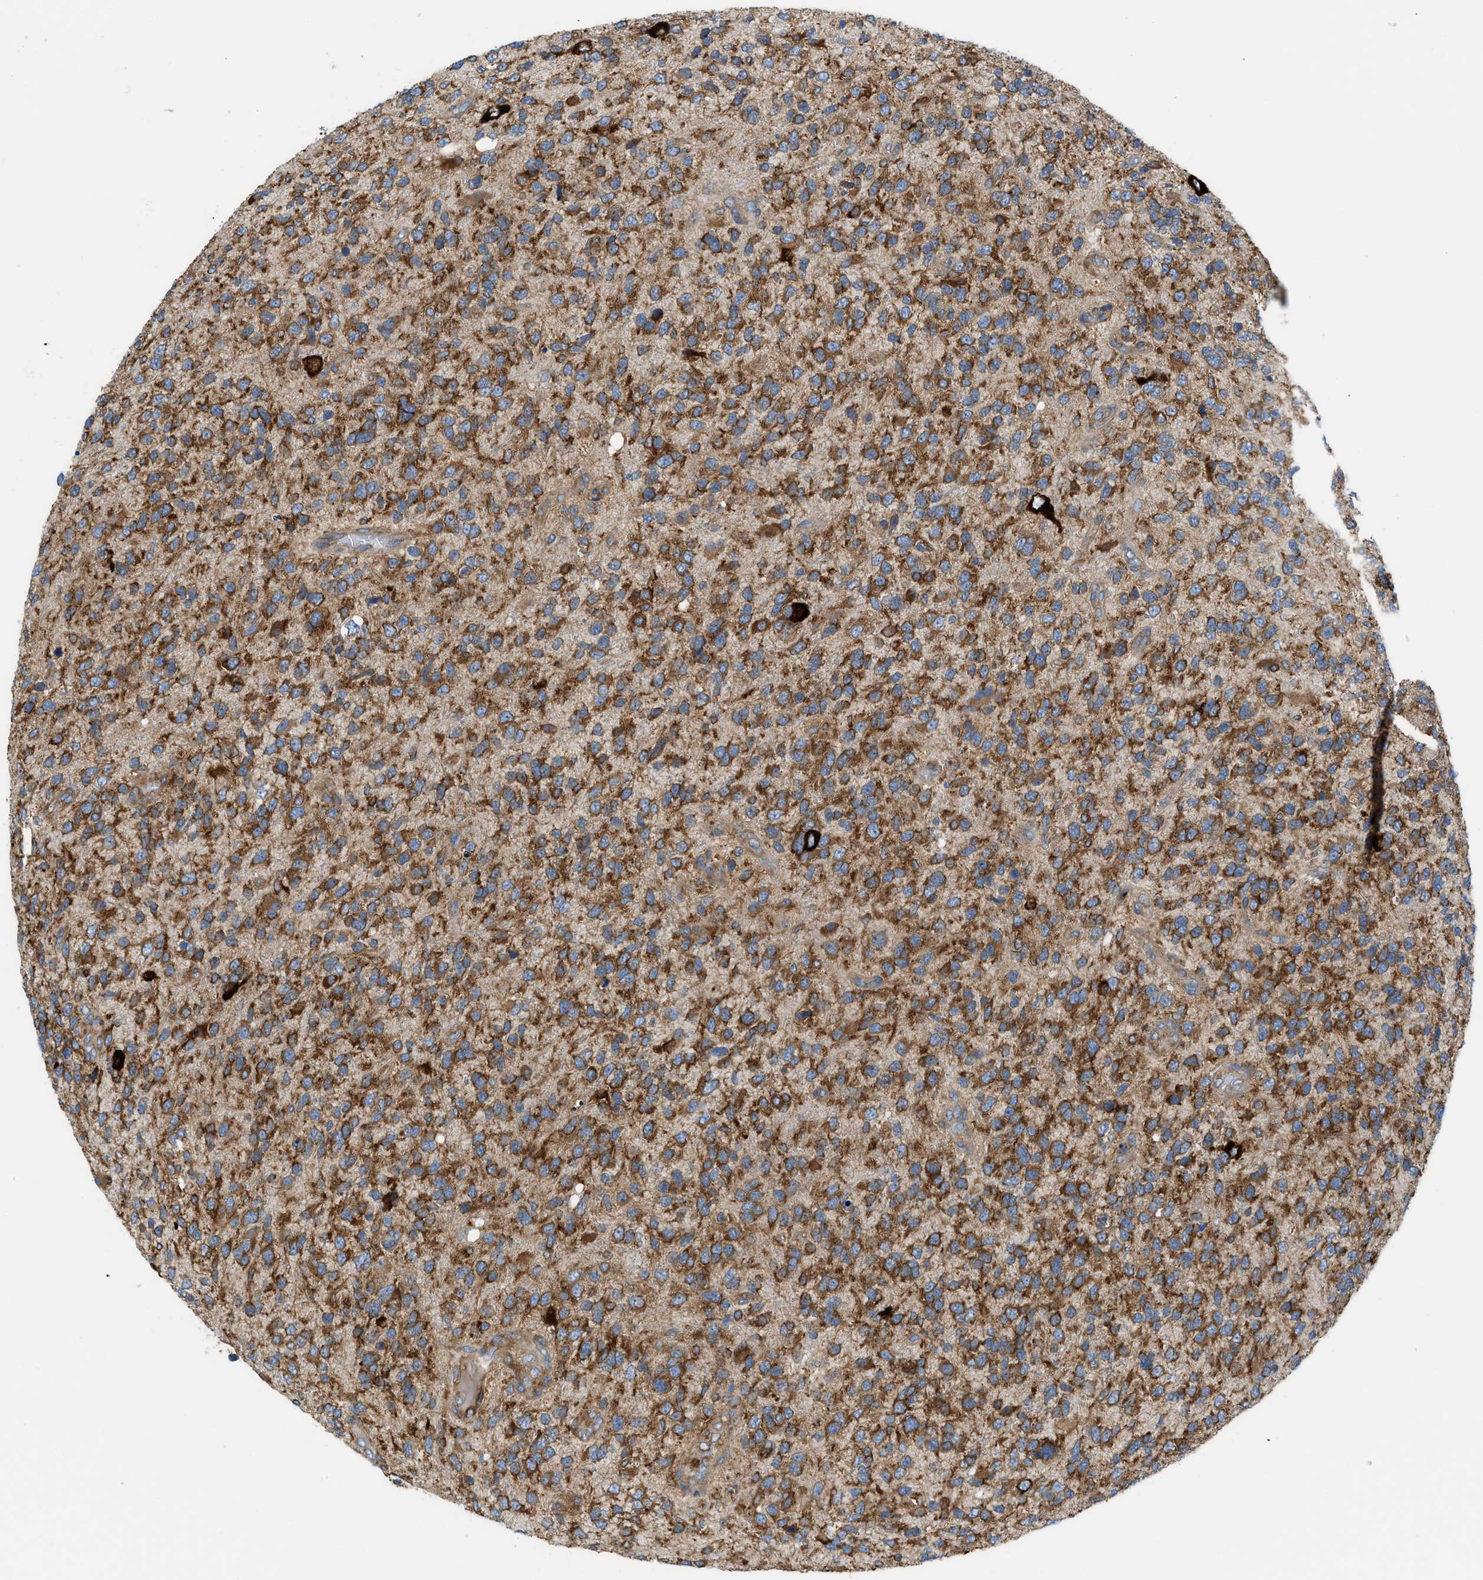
{"staining": {"intensity": "moderate", "quantity": ">75%", "location": "cytoplasmic/membranous"}, "tissue": "glioma", "cell_type": "Tumor cells", "image_type": "cancer", "snomed": [{"axis": "morphology", "description": "Glioma, malignant, High grade"}, {"axis": "topography", "description": "Brain"}], "caption": "Tumor cells exhibit moderate cytoplasmic/membranous staining in about >75% of cells in high-grade glioma (malignant).", "gene": "GPAT4", "patient": {"sex": "female", "age": 58}}